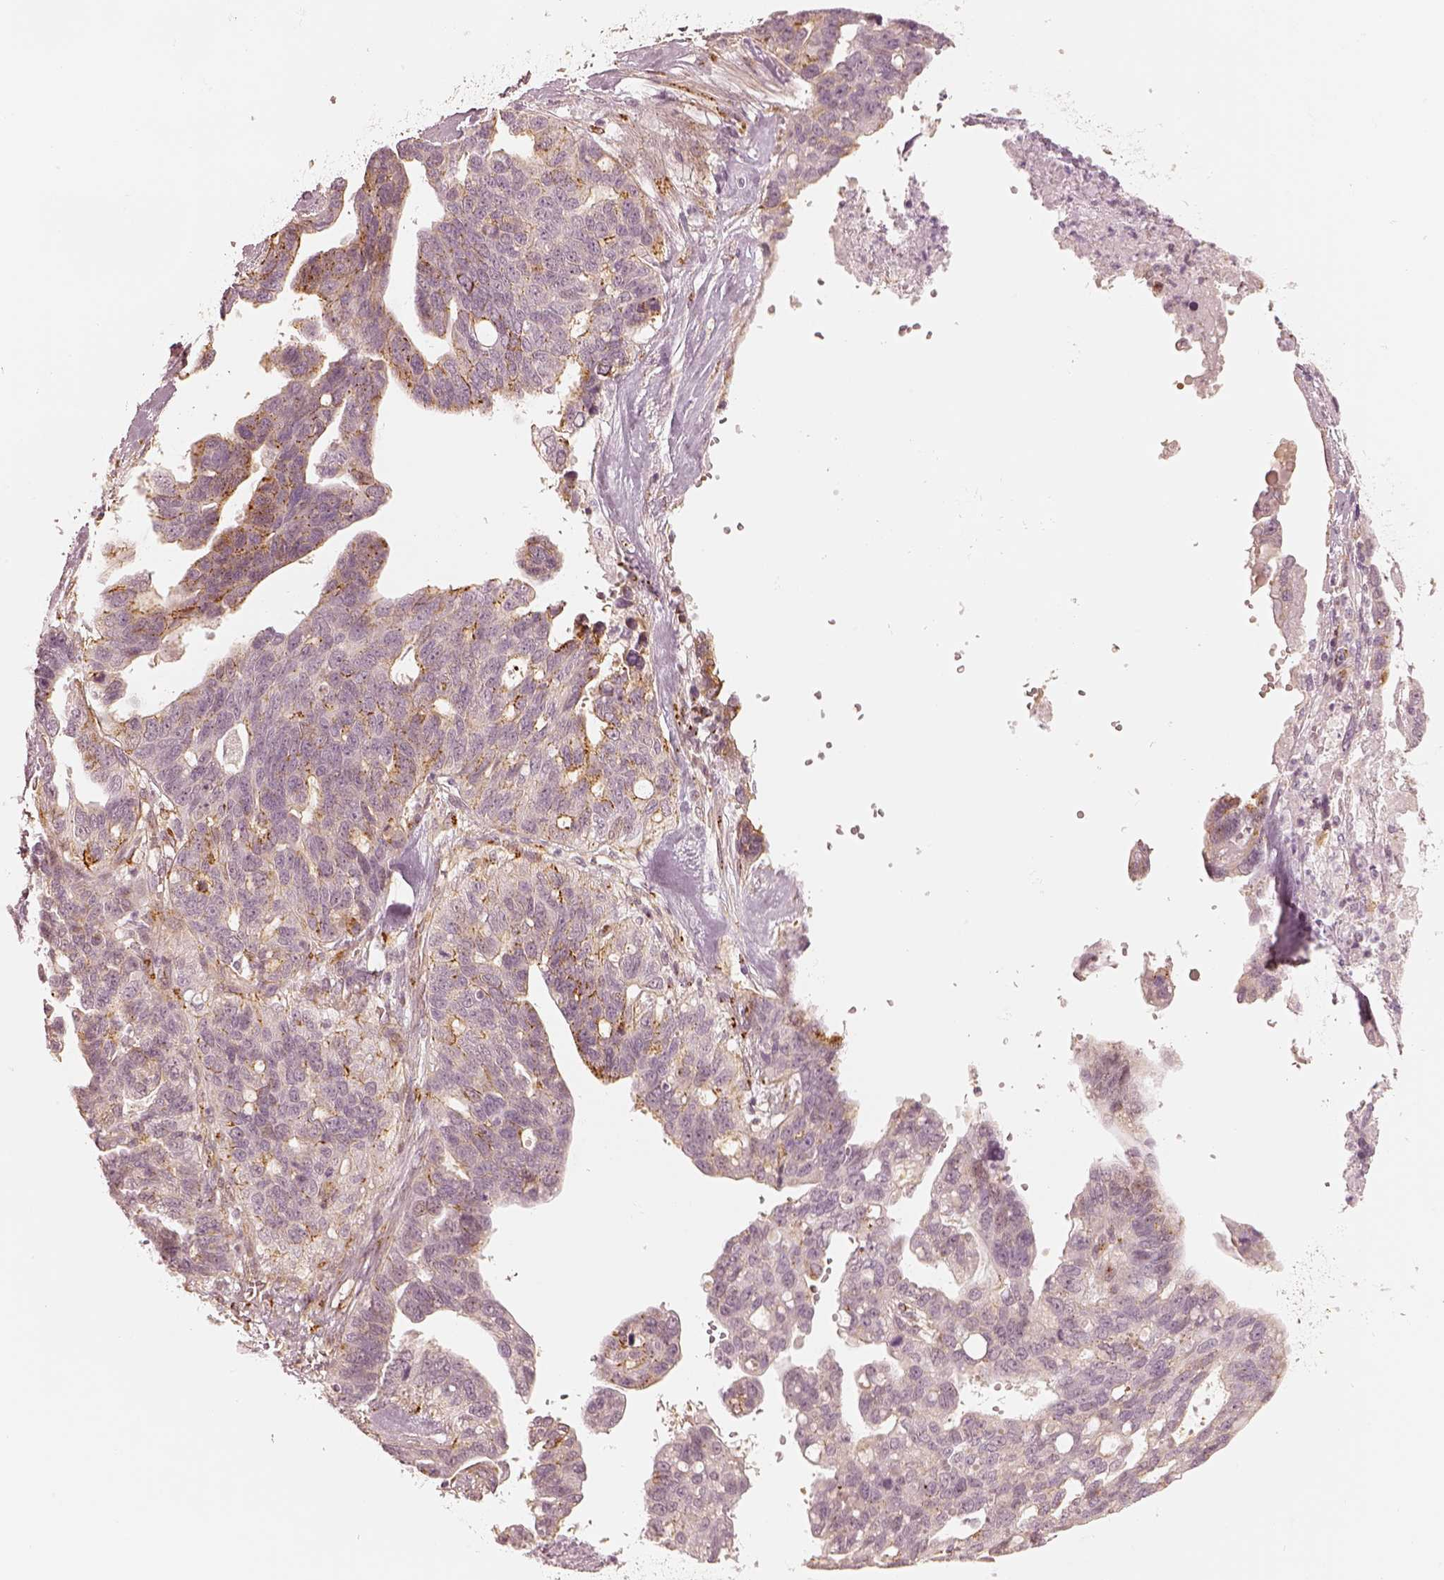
{"staining": {"intensity": "moderate", "quantity": "<25%", "location": "cytoplasmic/membranous"}, "tissue": "ovarian cancer", "cell_type": "Tumor cells", "image_type": "cancer", "snomed": [{"axis": "morphology", "description": "Cystadenocarcinoma, serous, NOS"}, {"axis": "topography", "description": "Ovary"}], "caption": "Immunohistochemical staining of human ovarian cancer exhibits moderate cytoplasmic/membranous protein staining in approximately <25% of tumor cells.", "gene": "GORASP2", "patient": {"sex": "female", "age": 69}}